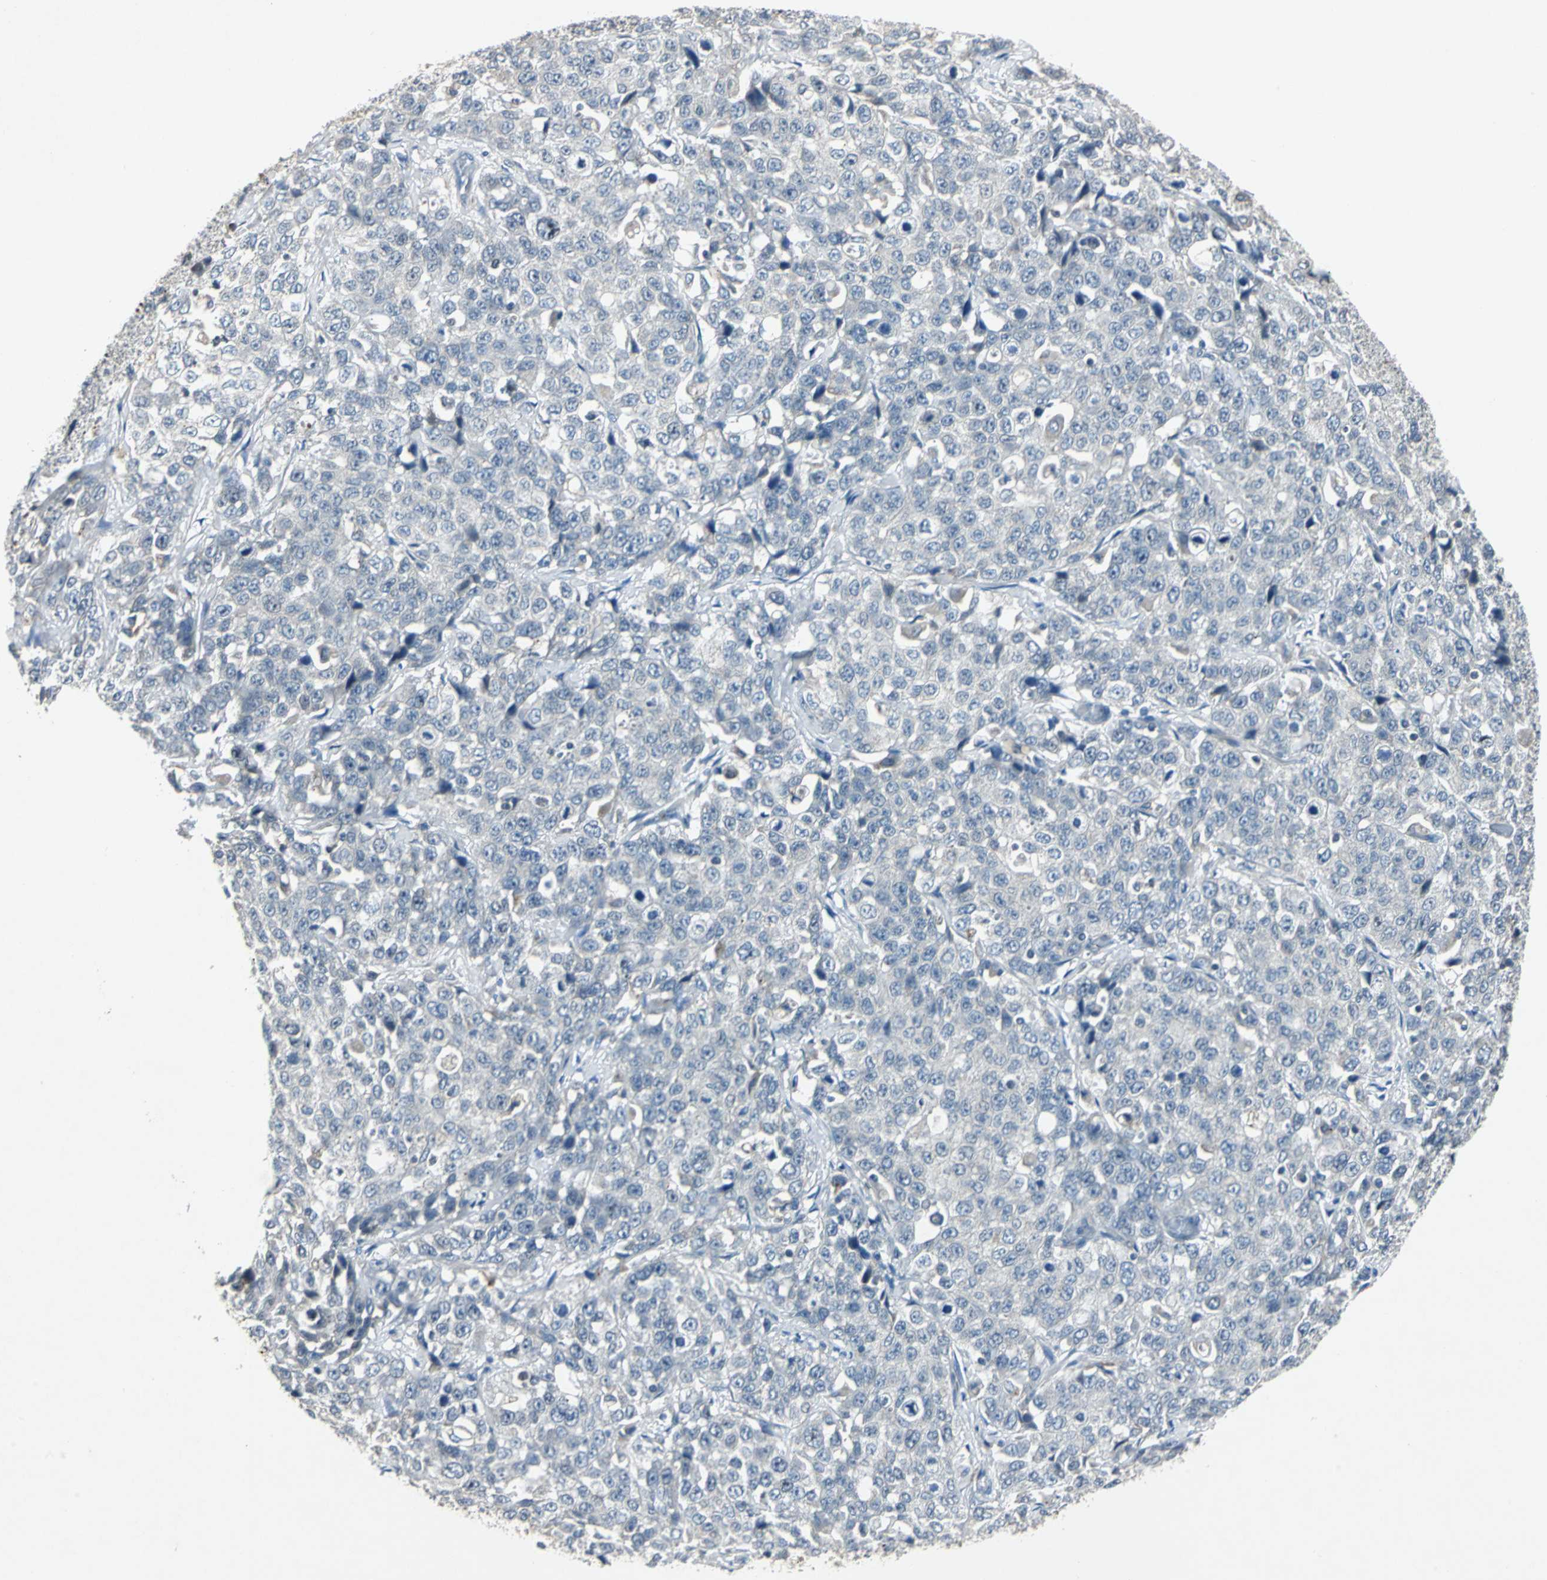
{"staining": {"intensity": "negative", "quantity": "none", "location": "none"}, "tissue": "stomach cancer", "cell_type": "Tumor cells", "image_type": "cancer", "snomed": [{"axis": "morphology", "description": "Normal tissue, NOS"}, {"axis": "morphology", "description": "Adenocarcinoma, NOS"}, {"axis": "topography", "description": "Stomach"}], "caption": "Photomicrograph shows no protein staining in tumor cells of stomach adenocarcinoma tissue.", "gene": "SLC2A13", "patient": {"sex": "male", "age": 48}}